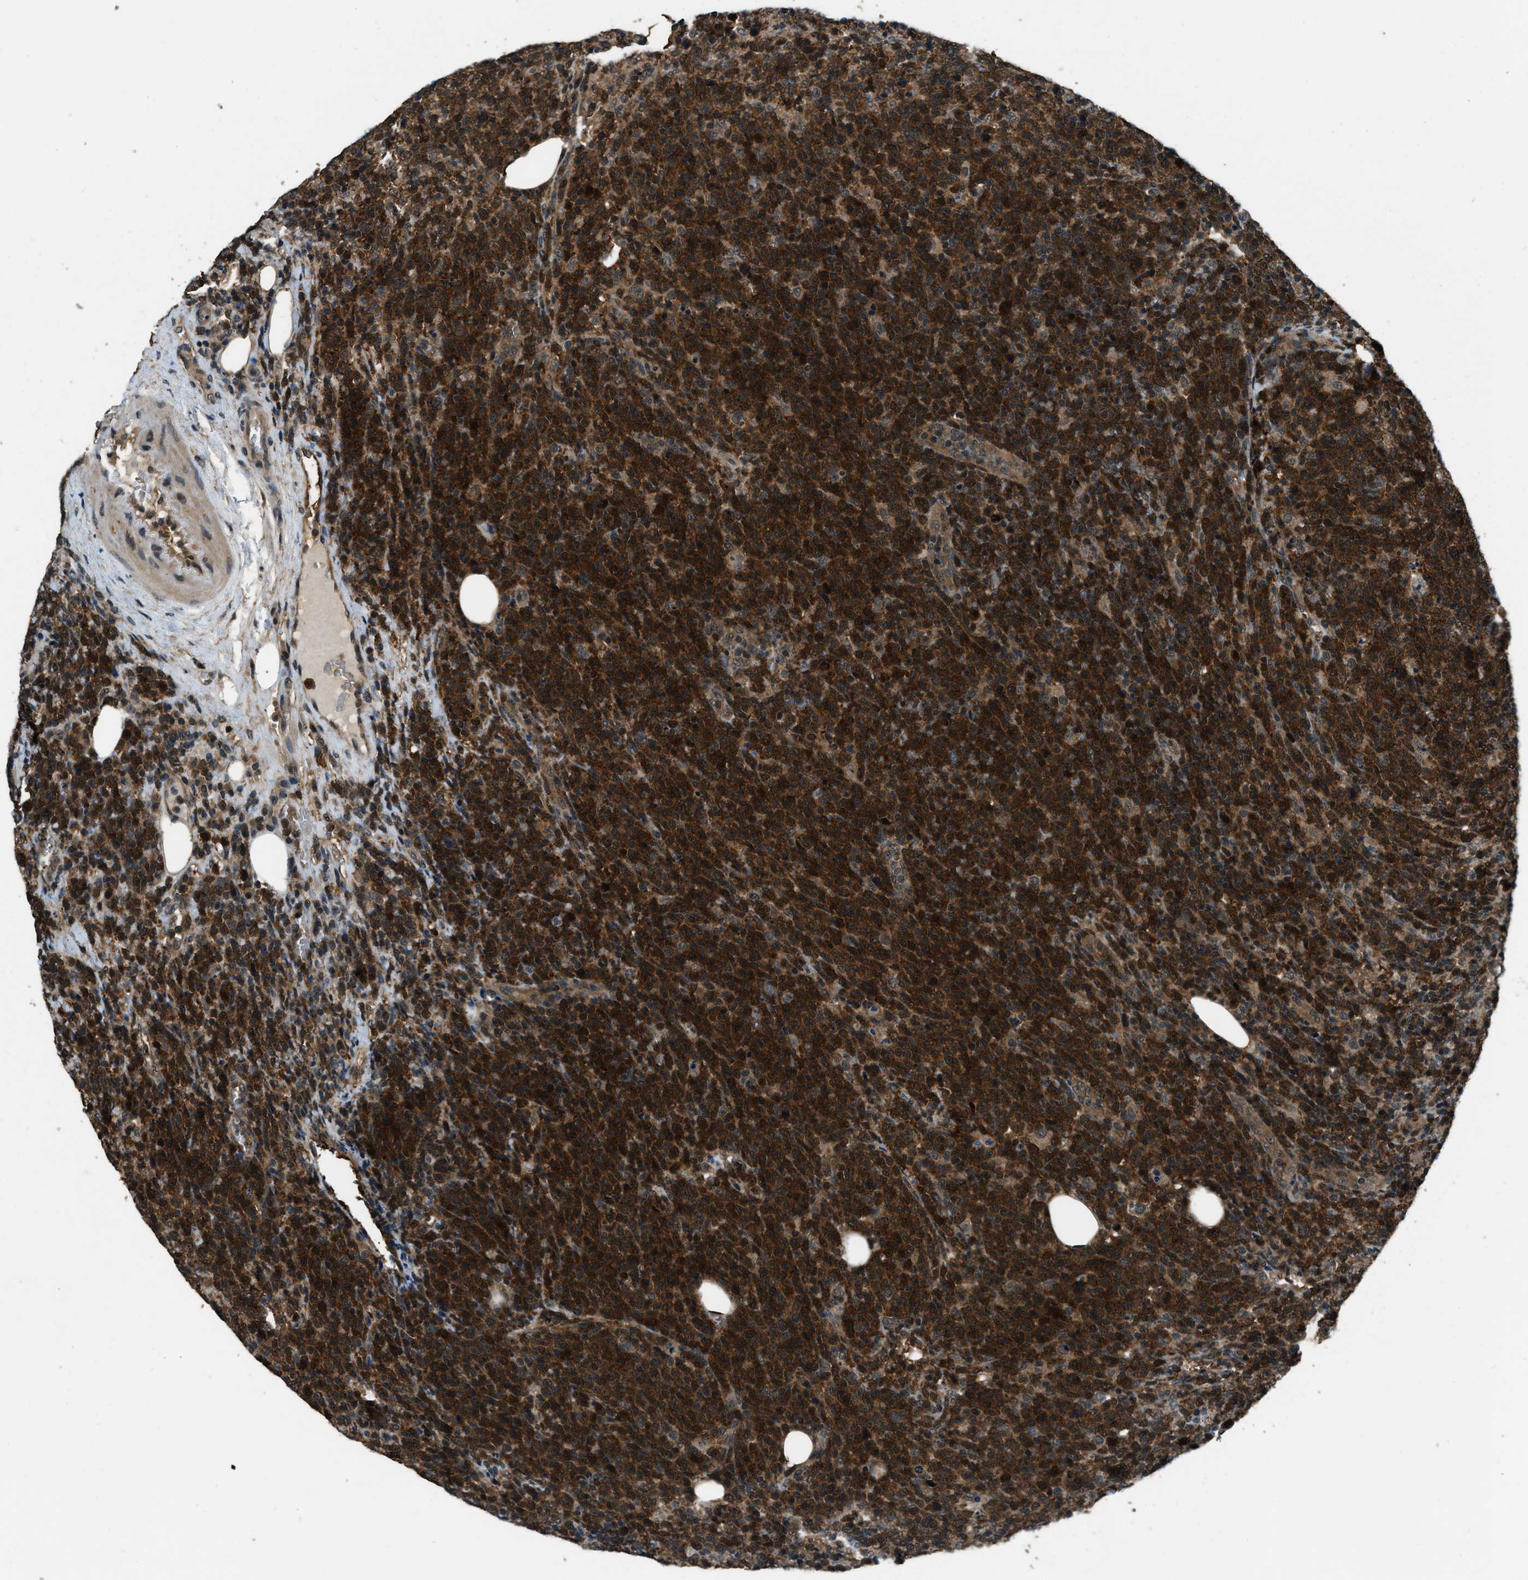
{"staining": {"intensity": "strong", "quantity": ">75%", "location": "cytoplasmic/membranous"}, "tissue": "lymphoma", "cell_type": "Tumor cells", "image_type": "cancer", "snomed": [{"axis": "morphology", "description": "Malignant lymphoma, non-Hodgkin's type, High grade"}, {"axis": "topography", "description": "Lymph node"}], "caption": "Immunohistochemical staining of human high-grade malignant lymphoma, non-Hodgkin's type exhibits strong cytoplasmic/membranous protein expression in approximately >75% of tumor cells.", "gene": "NUDCD3", "patient": {"sex": "male", "age": 61}}